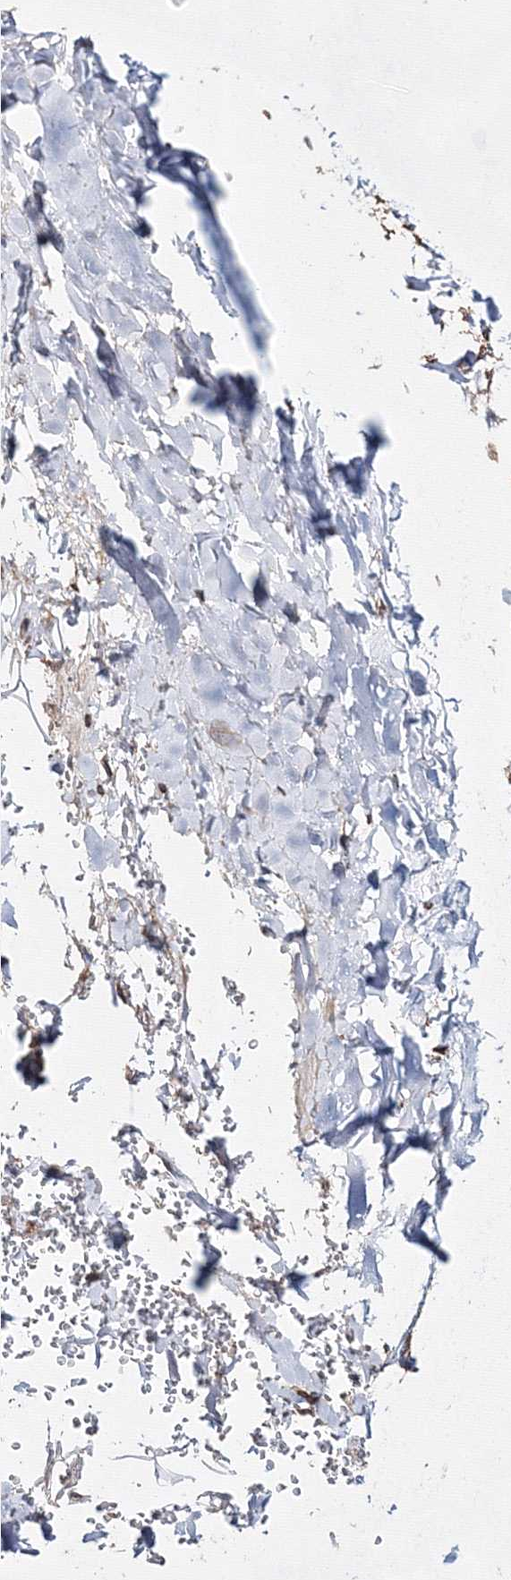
{"staining": {"intensity": "strong", "quantity": "25%-75%", "location": "cytoplasmic/membranous,nuclear"}, "tissue": "adipose tissue", "cell_type": "Adipocytes", "image_type": "normal", "snomed": [{"axis": "morphology", "description": "Normal tissue, NOS"}, {"axis": "topography", "description": "Cartilage tissue"}], "caption": "The immunohistochemical stain highlights strong cytoplasmic/membranous,nuclear positivity in adipocytes of normal adipose tissue. Using DAB (brown) and hematoxylin (blue) stains, captured at high magnification using brightfield microscopy.", "gene": "EXOC6", "patient": {"sex": "female", "age": 63}}